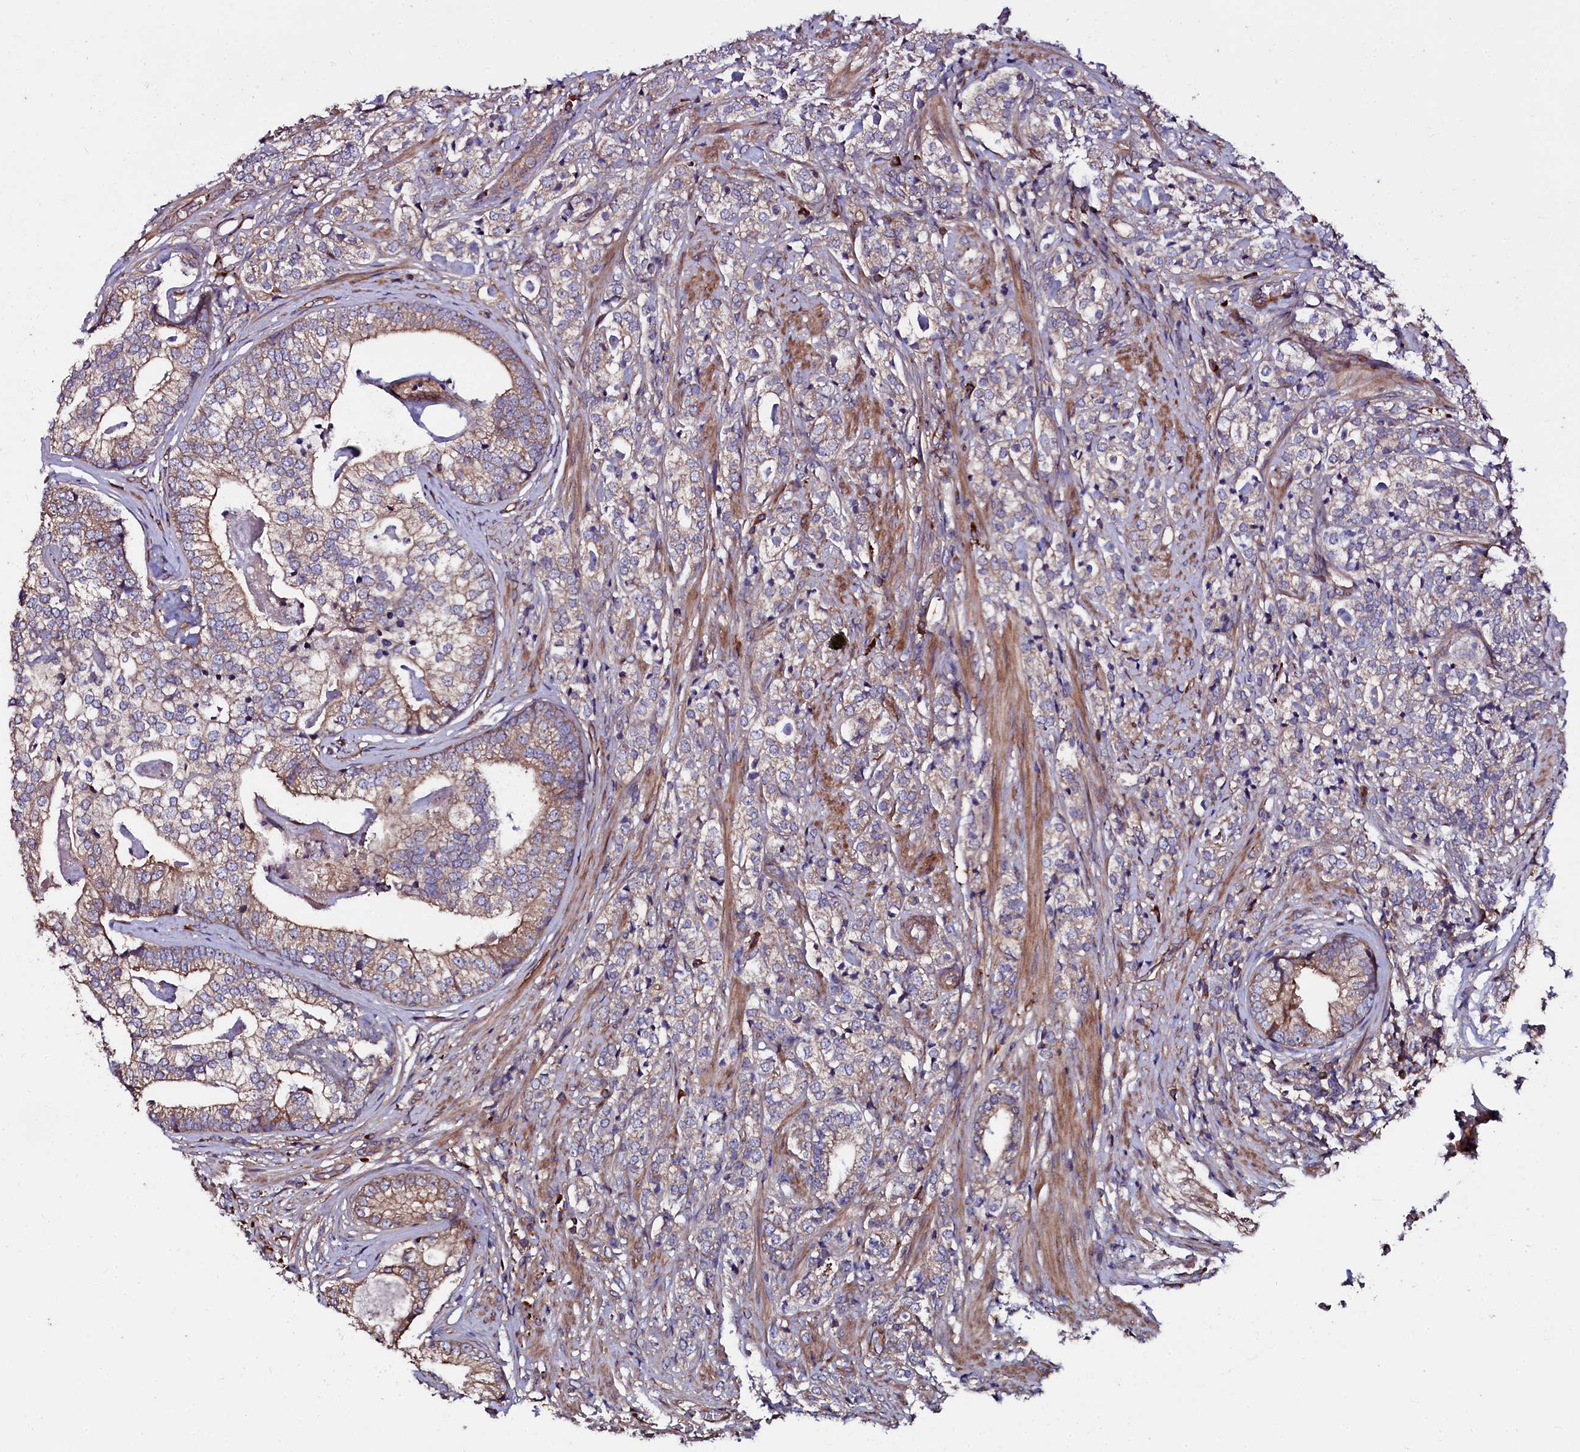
{"staining": {"intensity": "weak", "quantity": ">75%", "location": "cytoplasmic/membranous"}, "tissue": "prostate cancer", "cell_type": "Tumor cells", "image_type": "cancer", "snomed": [{"axis": "morphology", "description": "Adenocarcinoma, High grade"}, {"axis": "topography", "description": "Prostate"}], "caption": "High-grade adenocarcinoma (prostate) stained with DAB (3,3'-diaminobenzidine) immunohistochemistry (IHC) demonstrates low levels of weak cytoplasmic/membranous expression in about >75% of tumor cells.", "gene": "USPL1", "patient": {"sex": "male", "age": 69}}